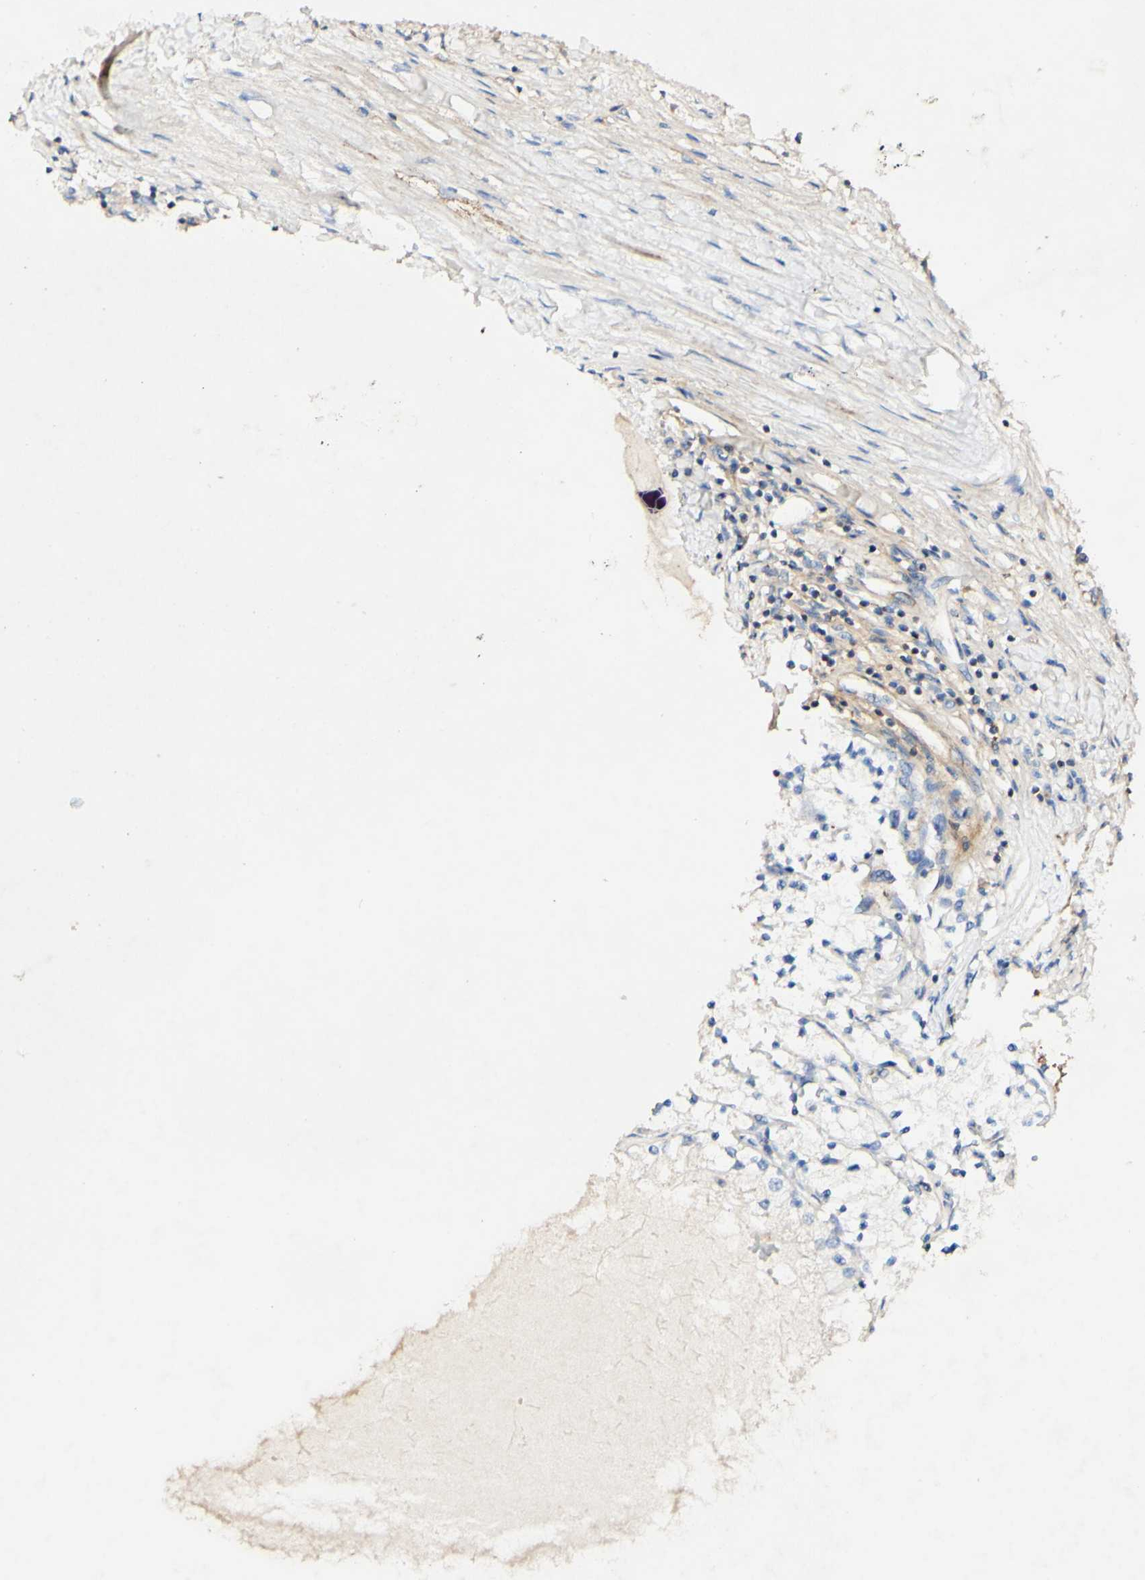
{"staining": {"intensity": "negative", "quantity": "none", "location": "none"}, "tissue": "renal cancer", "cell_type": "Tumor cells", "image_type": "cancer", "snomed": [{"axis": "morphology", "description": "Adenocarcinoma, NOS"}, {"axis": "topography", "description": "Kidney"}], "caption": "DAB immunohistochemical staining of renal adenocarcinoma shows no significant positivity in tumor cells.", "gene": "OXCT1", "patient": {"sex": "male", "age": 68}}